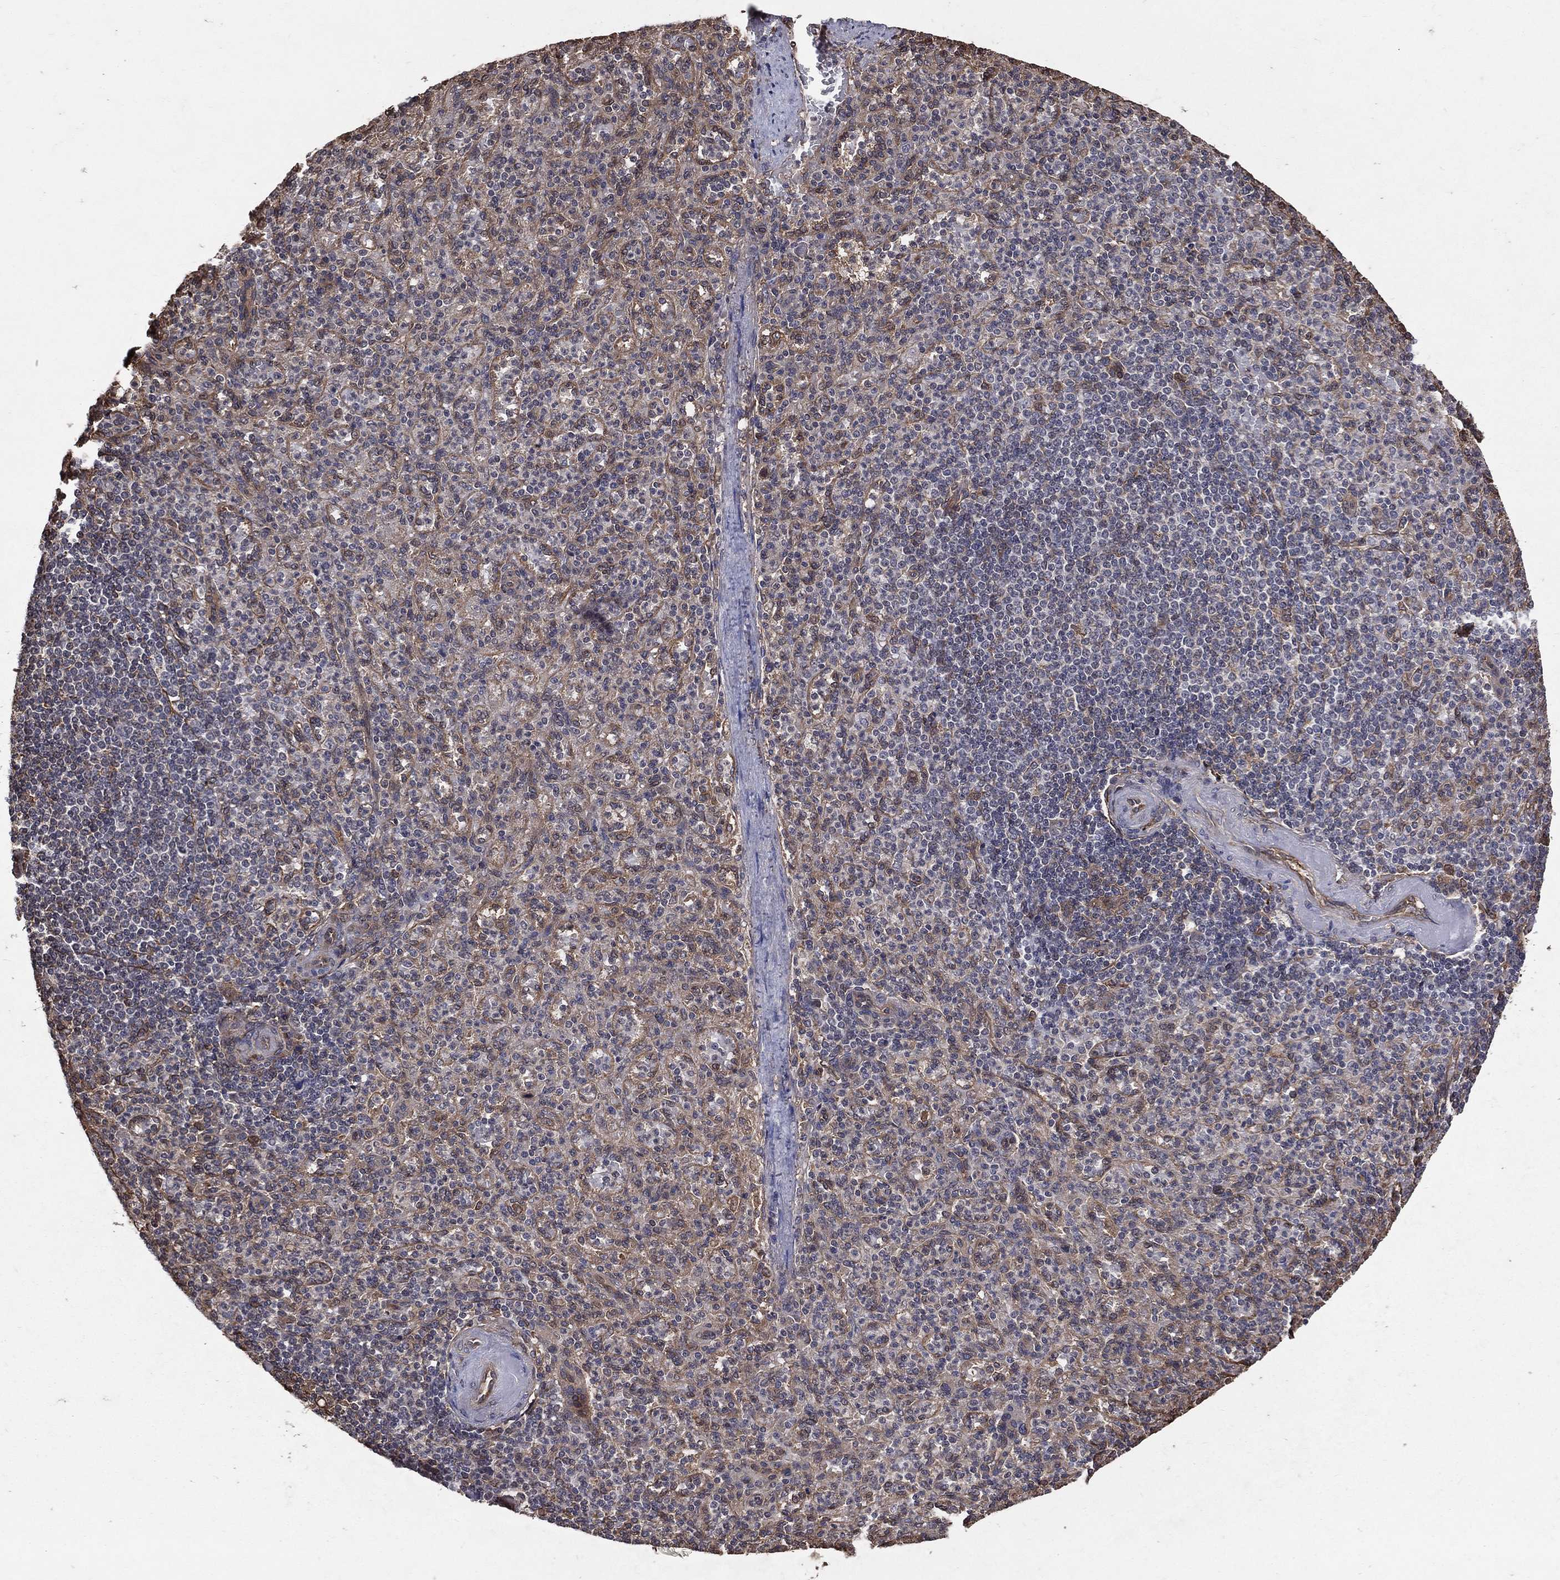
{"staining": {"intensity": "negative", "quantity": "none", "location": "none"}, "tissue": "spleen", "cell_type": "Cells in red pulp", "image_type": "normal", "snomed": [{"axis": "morphology", "description": "Normal tissue, NOS"}, {"axis": "topography", "description": "Spleen"}], "caption": "IHC histopathology image of normal spleen stained for a protein (brown), which displays no expression in cells in red pulp.", "gene": "DPYSL2", "patient": {"sex": "female", "age": 74}}